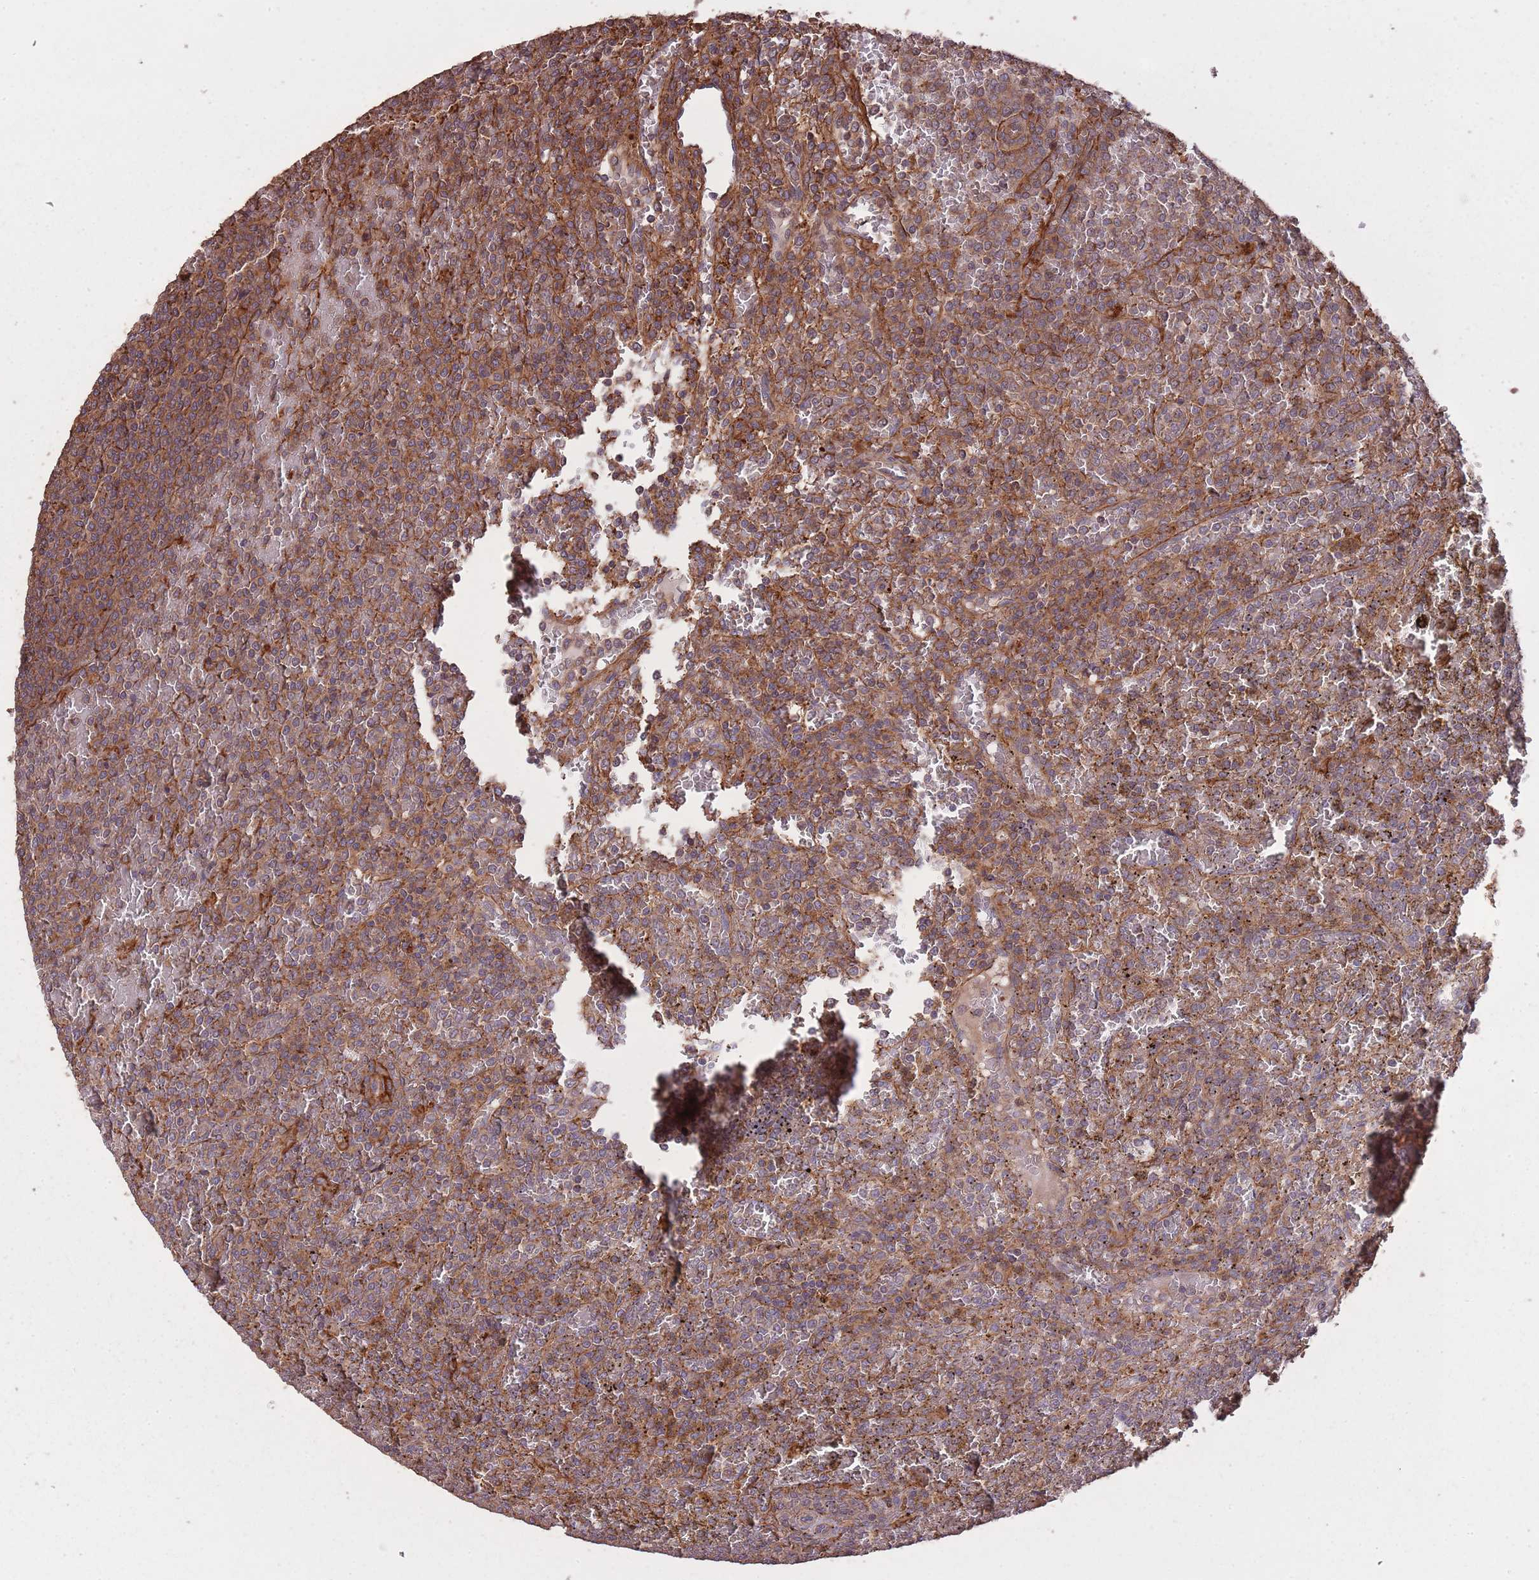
{"staining": {"intensity": "moderate", "quantity": ">75%", "location": "cytoplasmic/membranous"}, "tissue": "lymphoma", "cell_type": "Tumor cells", "image_type": "cancer", "snomed": [{"axis": "morphology", "description": "Malignant lymphoma, non-Hodgkin's type, Low grade"}, {"axis": "topography", "description": "Spleen"}], "caption": "Approximately >75% of tumor cells in human lymphoma show moderate cytoplasmic/membranous protein staining as visualized by brown immunohistochemical staining.", "gene": "ARMH3", "patient": {"sex": "male", "age": 60}}